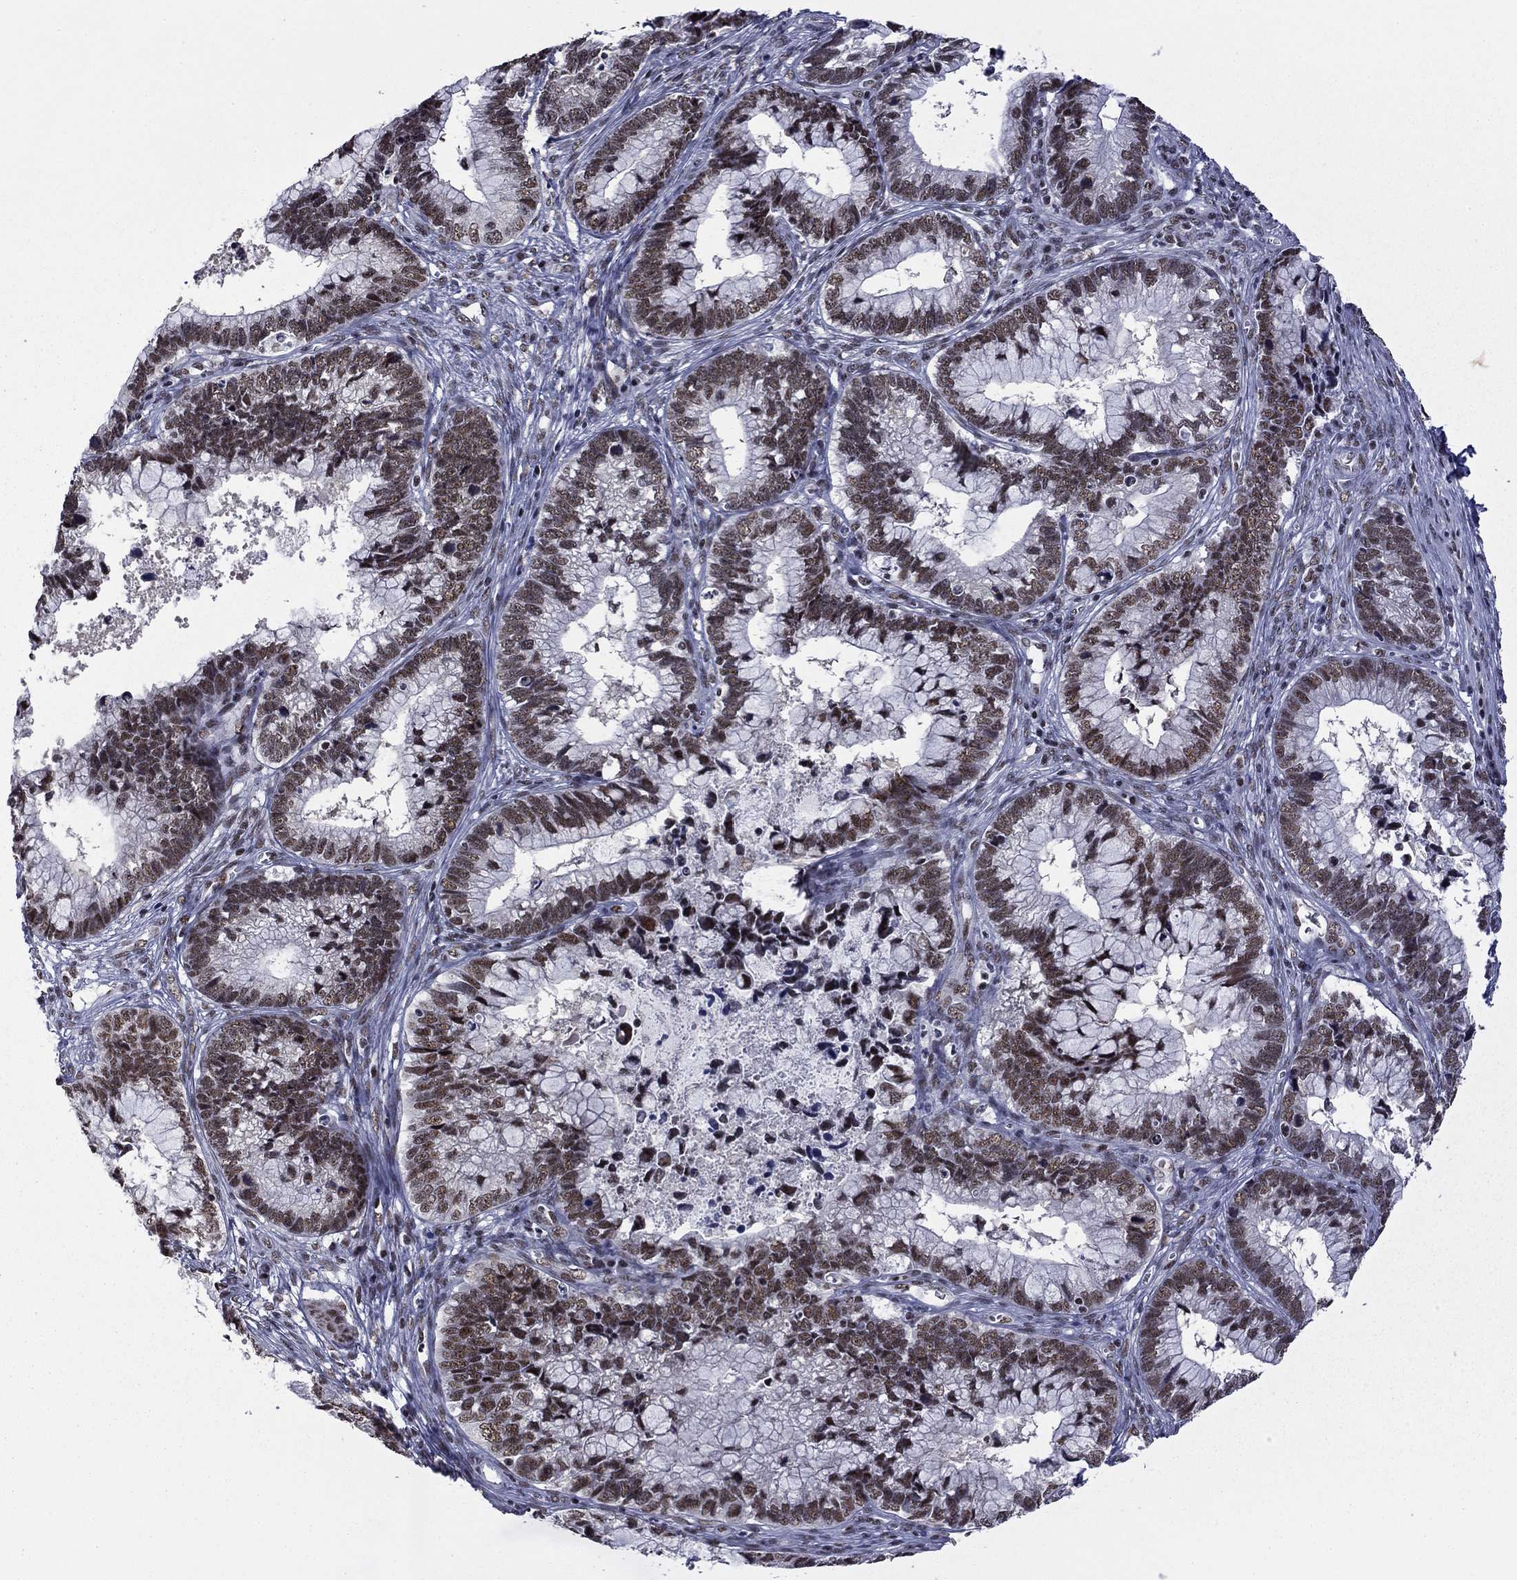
{"staining": {"intensity": "moderate", "quantity": ">75%", "location": "nuclear"}, "tissue": "cervical cancer", "cell_type": "Tumor cells", "image_type": "cancer", "snomed": [{"axis": "morphology", "description": "Adenocarcinoma, NOS"}, {"axis": "topography", "description": "Cervix"}], "caption": "Moderate nuclear expression is present in approximately >75% of tumor cells in cervical cancer.", "gene": "ETV5", "patient": {"sex": "female", "age": 44}}